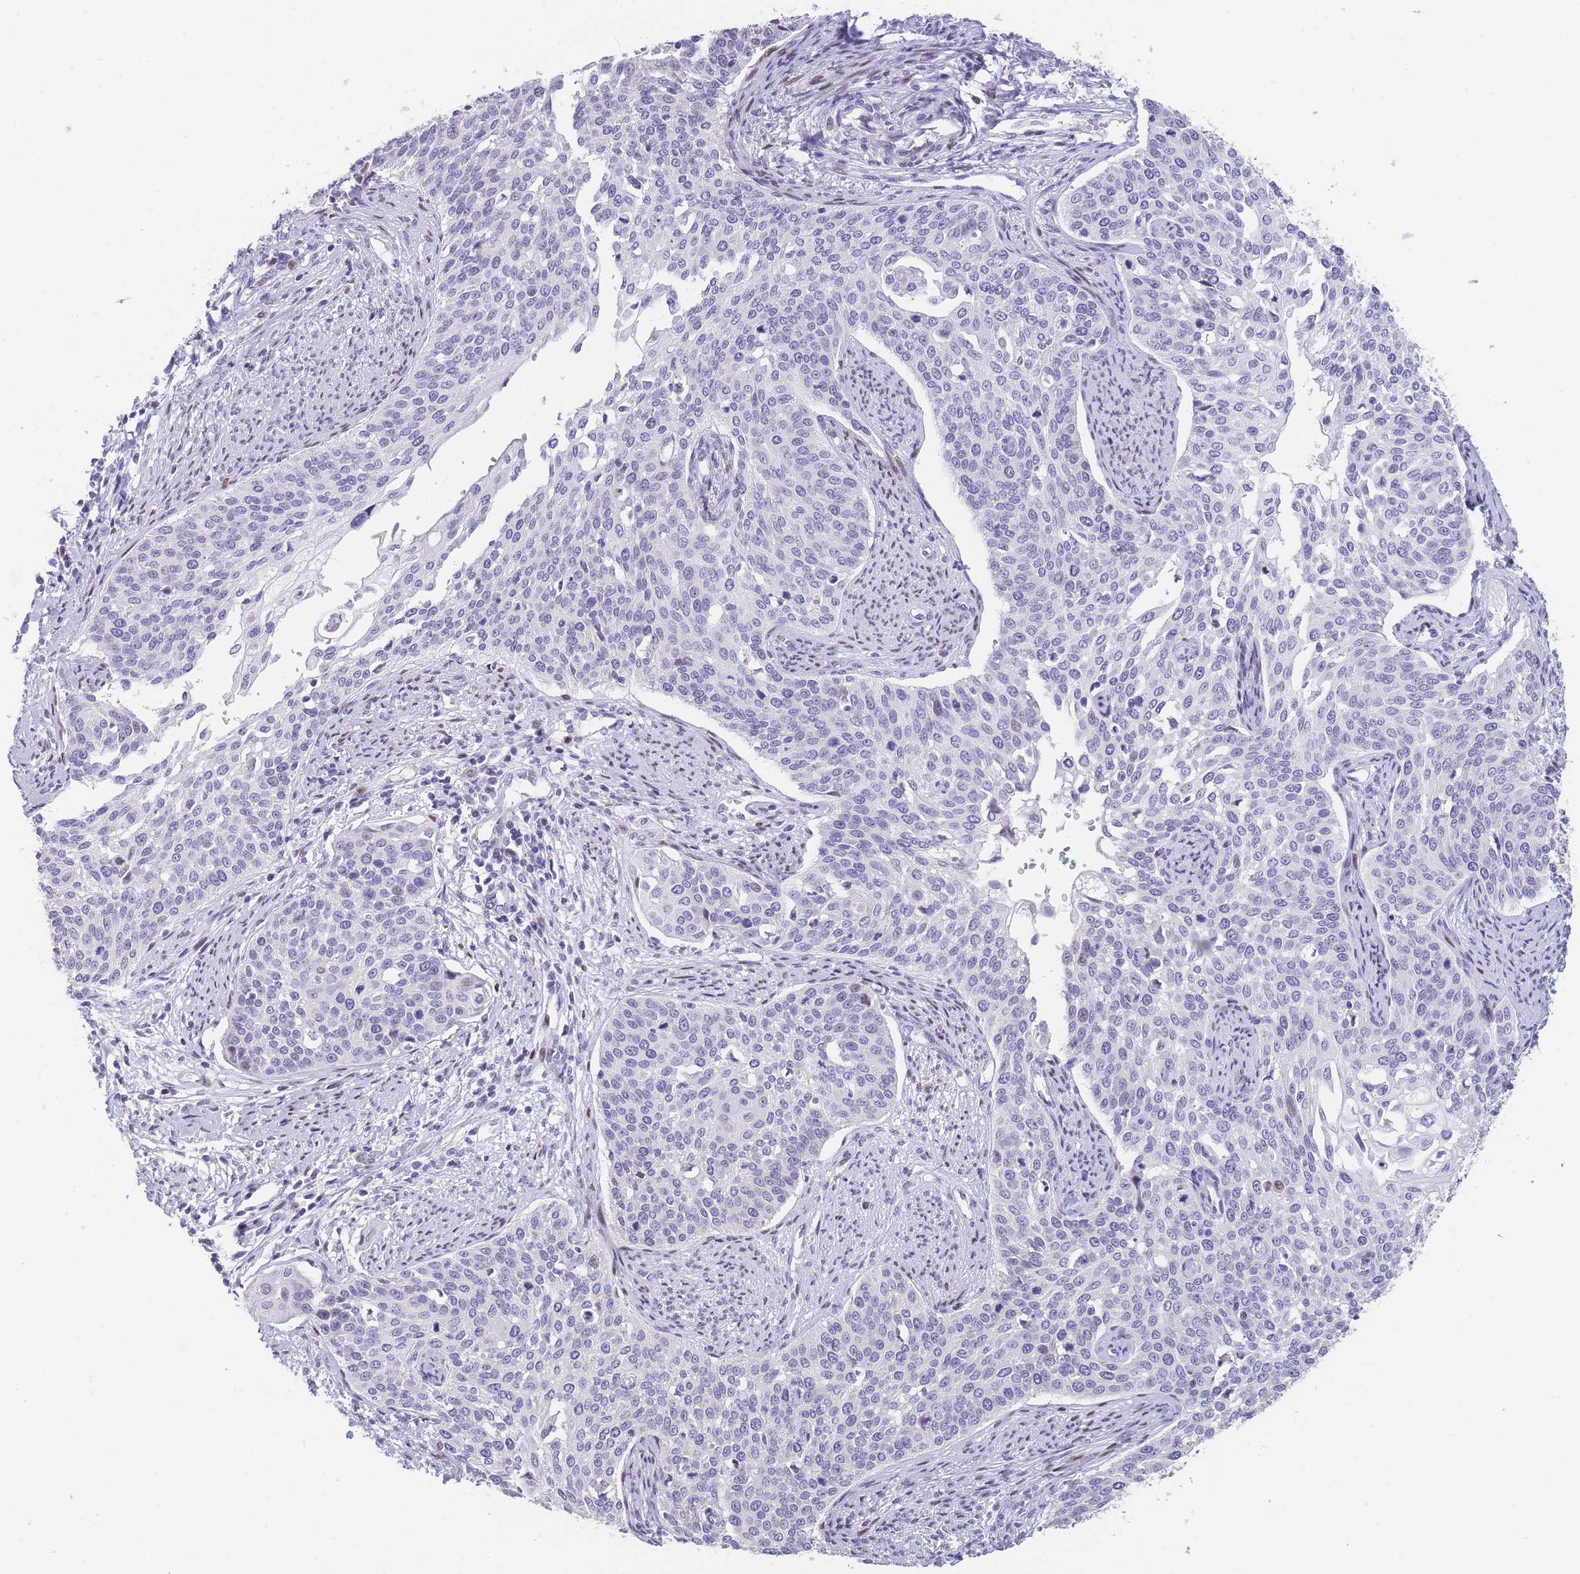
{"staining": {"intensity": "negative", "quantity": "none", "location": "none"}, "tissue": "cervical cancer", "cell_type": "Tumor cells", "image_type": "cancer", "snomed": [{"axis": "morphology", "description": "Squamous cell carcinoma, NOS"}, {"axis": "topography", "description": "Cervix"}], "caption": "A photomicrograph of human cervical cancer is negative for staining in tumor cells.", "gene": "SHCBP1", "patient": {"sex": "female", "age": 44}}